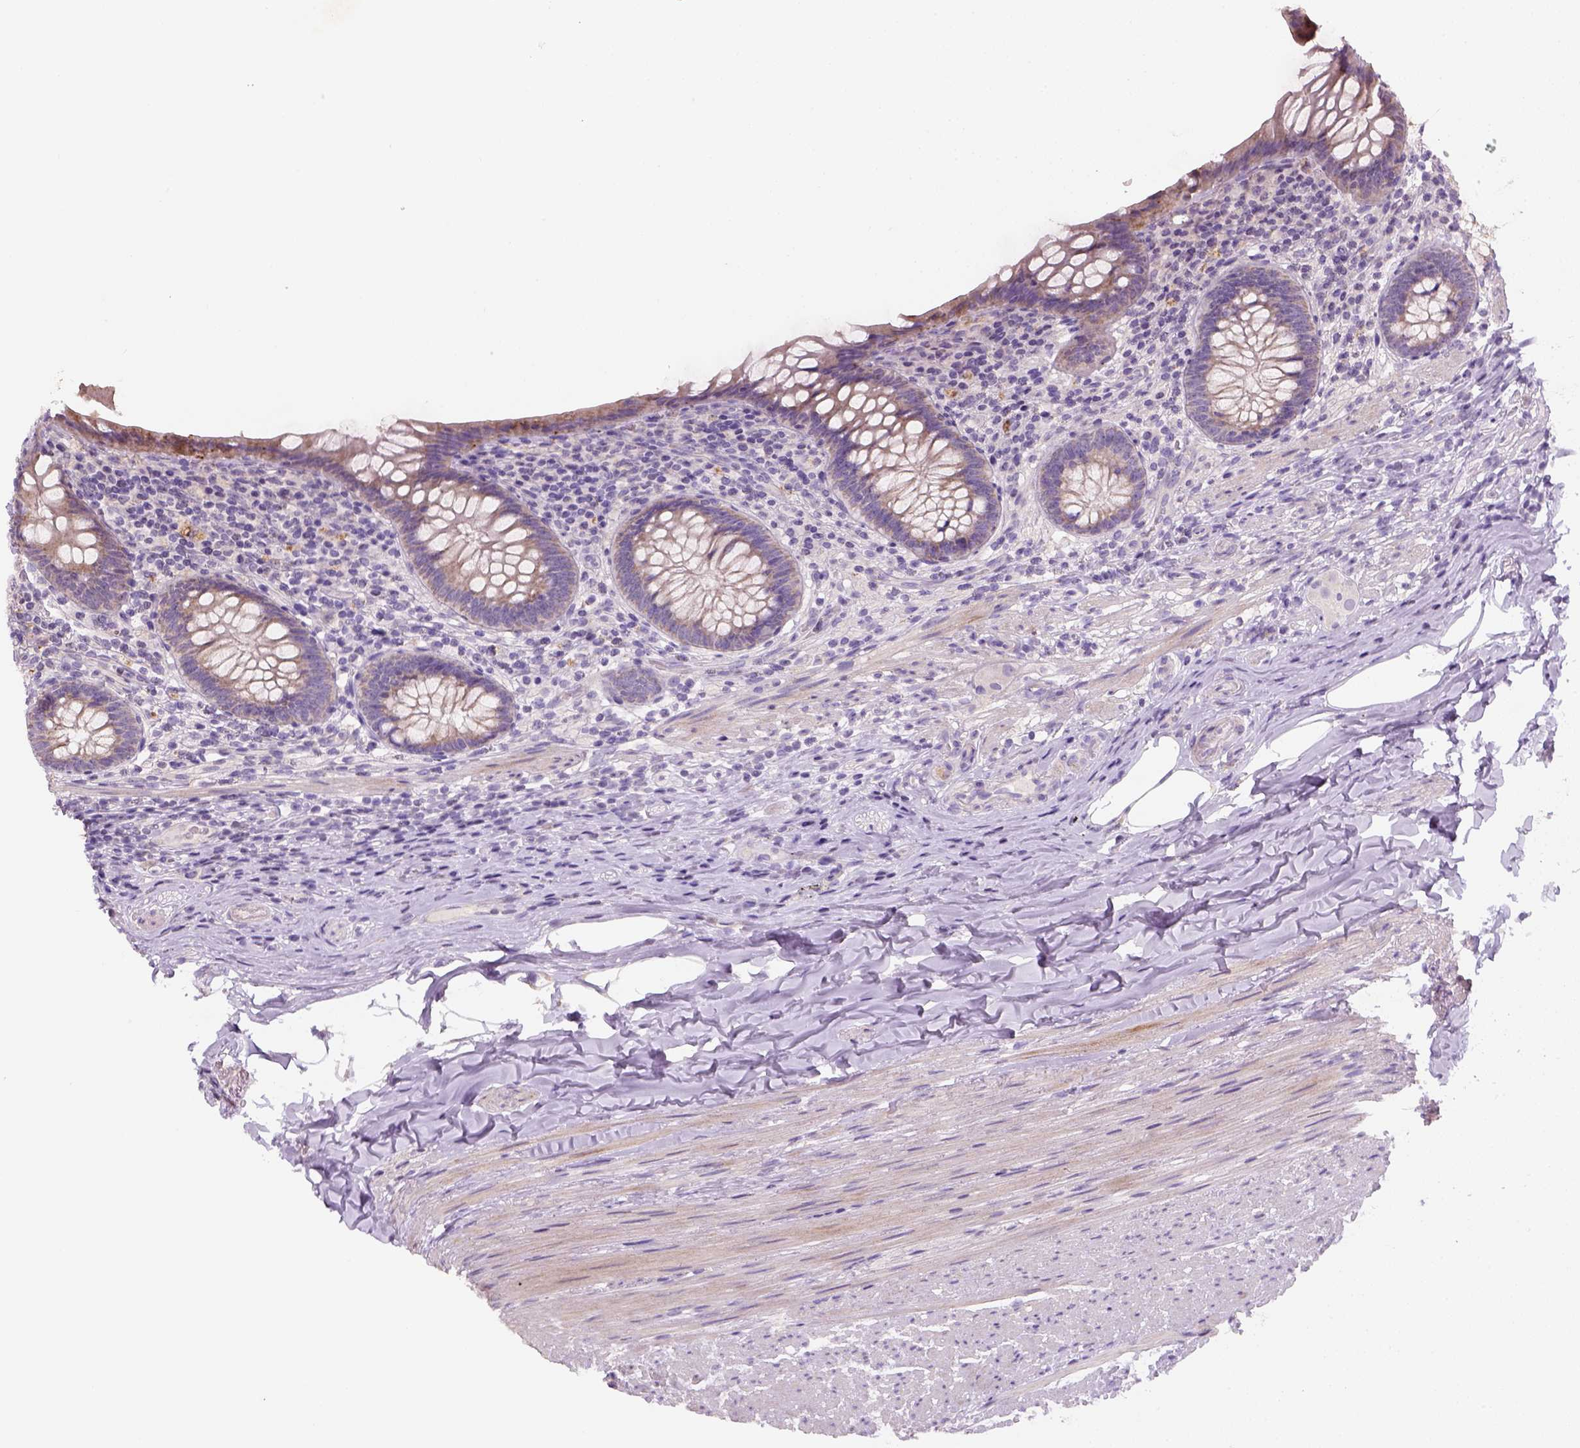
{"staining": {"intensity": "moderate", "quantity": ">75%", "location": "cytoplasmic/membranous"}, "tissue": "appendix", "cell_type": "Glandular cells", "image_type": "normal", "snomed": [{"axis": "morphology", "description": "Normal tissue, NOS"}, {"axis": "topography", "description": "Appendix"}], "caption": "About >75% of glandular cells in unremarkable appendix reveal moderate cytoplasmic/membranous protein staining as visualized by brown immunohistochemical staining.", "gene": "NUDT6", "patient": {"sex": "male", "age": 47}}